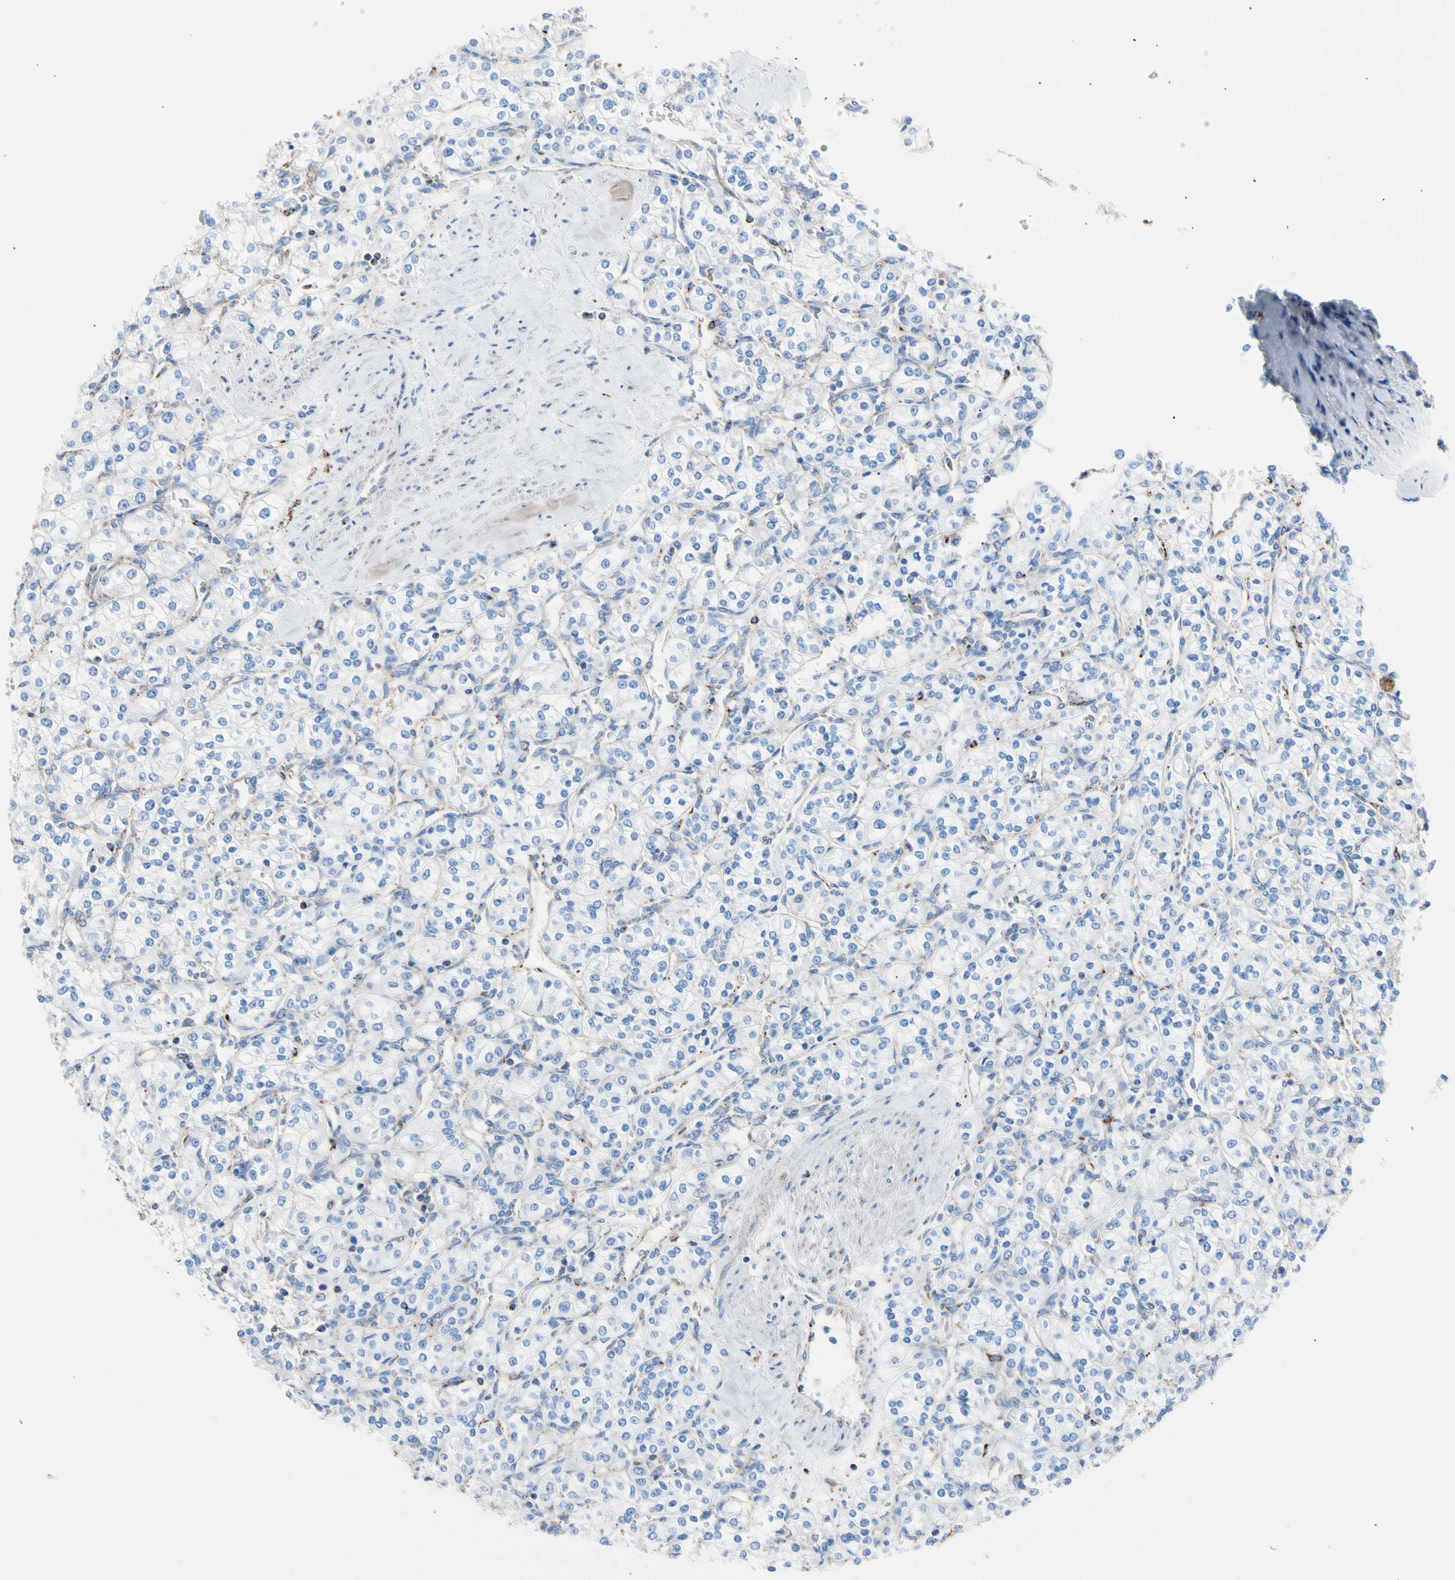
{"staining": {"intensity": "negative", "quantity": "none", "location": "none"}, "tissue": "renal cancer", "cell_type": "Tumor cells", "image_type": "cancer", "snomed": [{"axis": "morphology", "description": "Adenocarcinoma, NOS"}, {"axis": "topography", "description": "Kidney"}], "caption": "The micrograph demonstrates no staining of tumor cells in renal adenocarcinoma.", "gene": "HK1", "patient": {"sex": "male", "age": 77}}